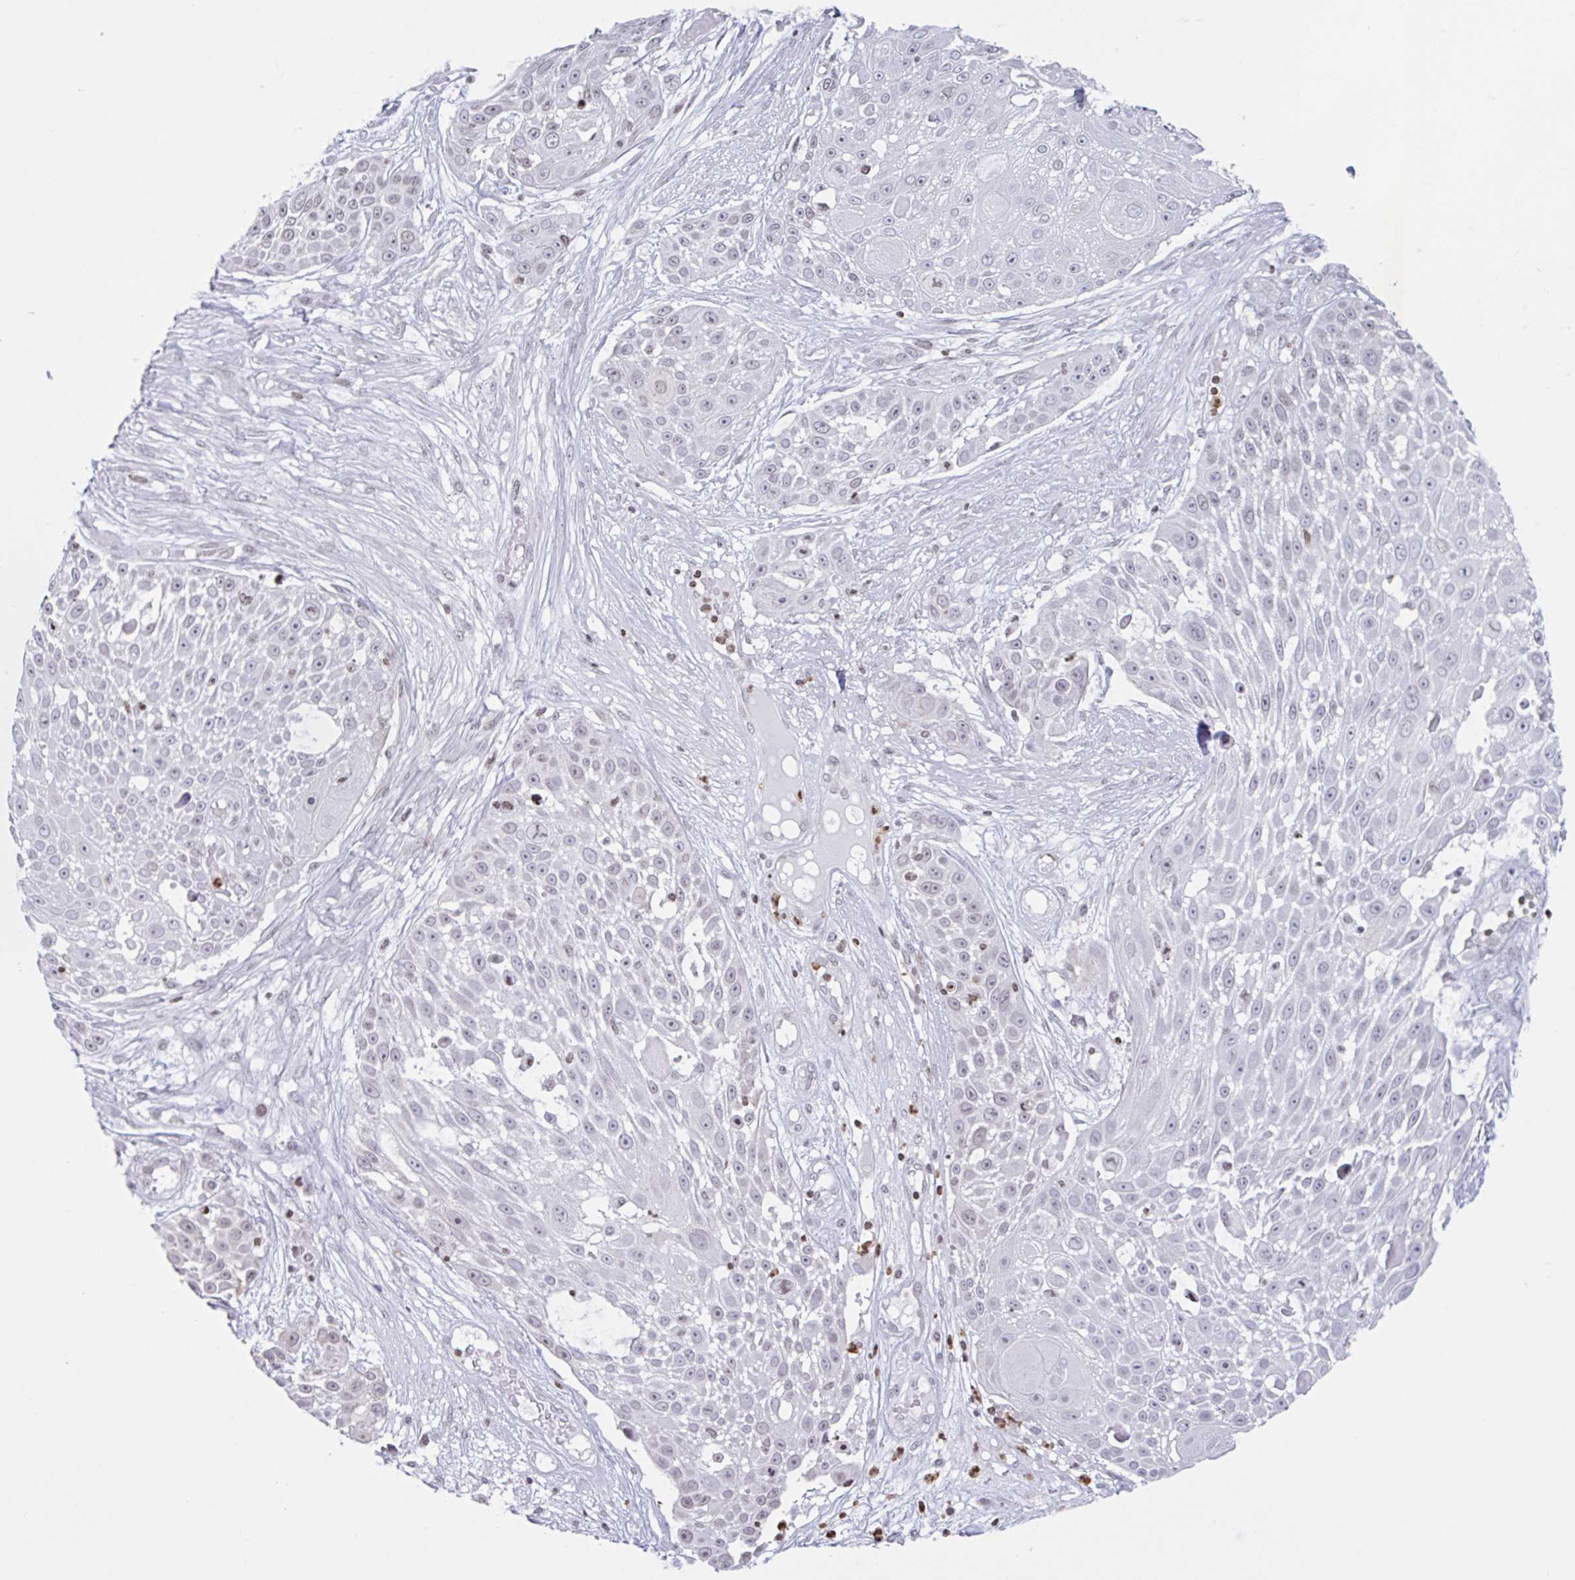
{"staining": {"intensity": "negative", "quantity": "none", "location": "none"}, "tissue": "skin cancer", "cell_type": "Tumor cells", "image_type": "cancer", "snomed": [{"axis": "morphology", "description": "Squamous cell carcinoma, NOS"}, {"axis": "topography", "description": "Skin"}], "caption": "DAB immunohistochemical staining of skin cancer displays no significant positivity in tumor cells.", "gene": "NOL6", "patient": {"sex": "female", "age": 86}}